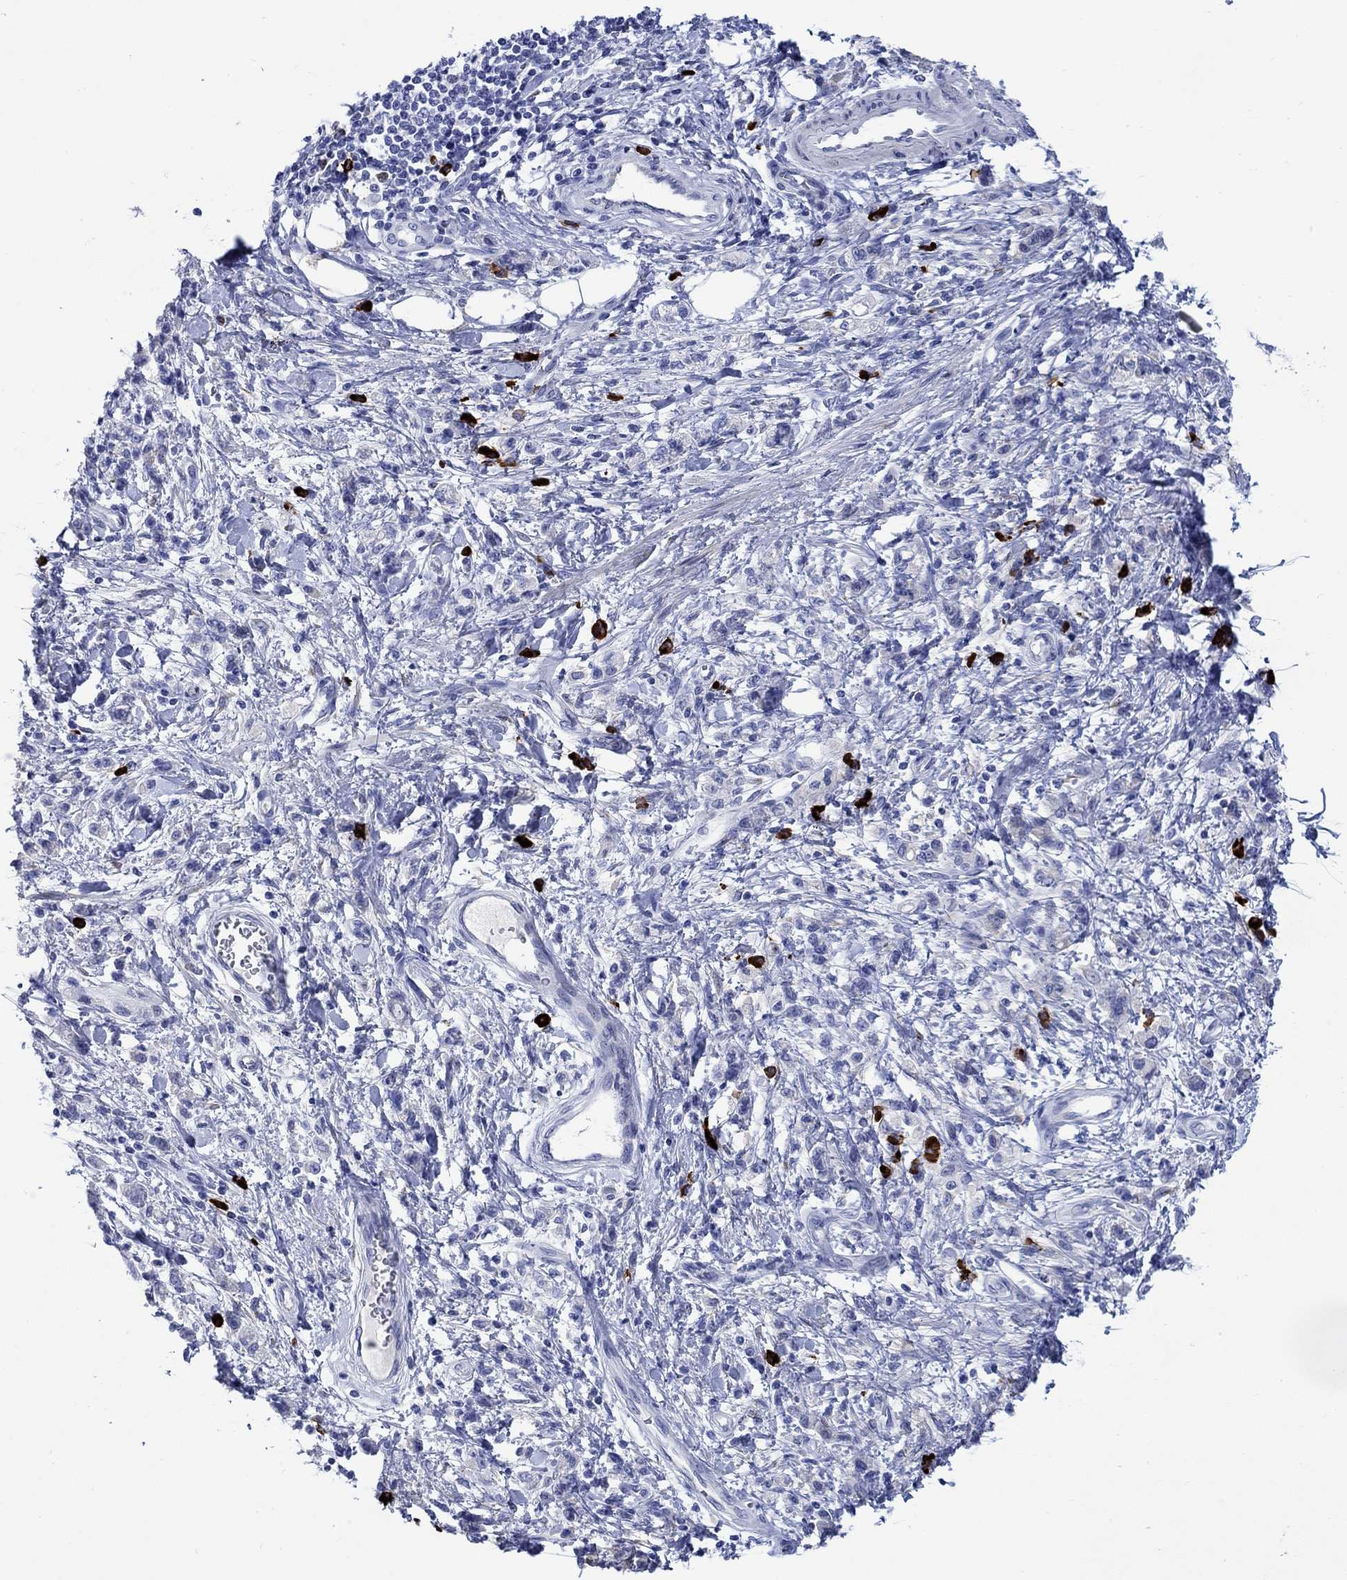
{"staining": {"intensity": "negative", "quantity": "none", "location": "none"}, "tissue": "stomach cancer", "cell_type": "Tumor cells", "image_type": "cancer", "snomed": [{"axis": "morphology", "description": "Adenocarcinoma, NOS"}, {"axis": "topography", "description": "Stomach"}], "caption": "Immunohistochemistry (IHC) photomicrograph of neoplastic tissue: human stomach cancer (adenocarcinoma) stained with DAB (3,3'-diaminobenzidine) shows no significant protein staining in tumor cells.", "gene": "P2RY6", "patient": {"sex": "male", "age": 77}}